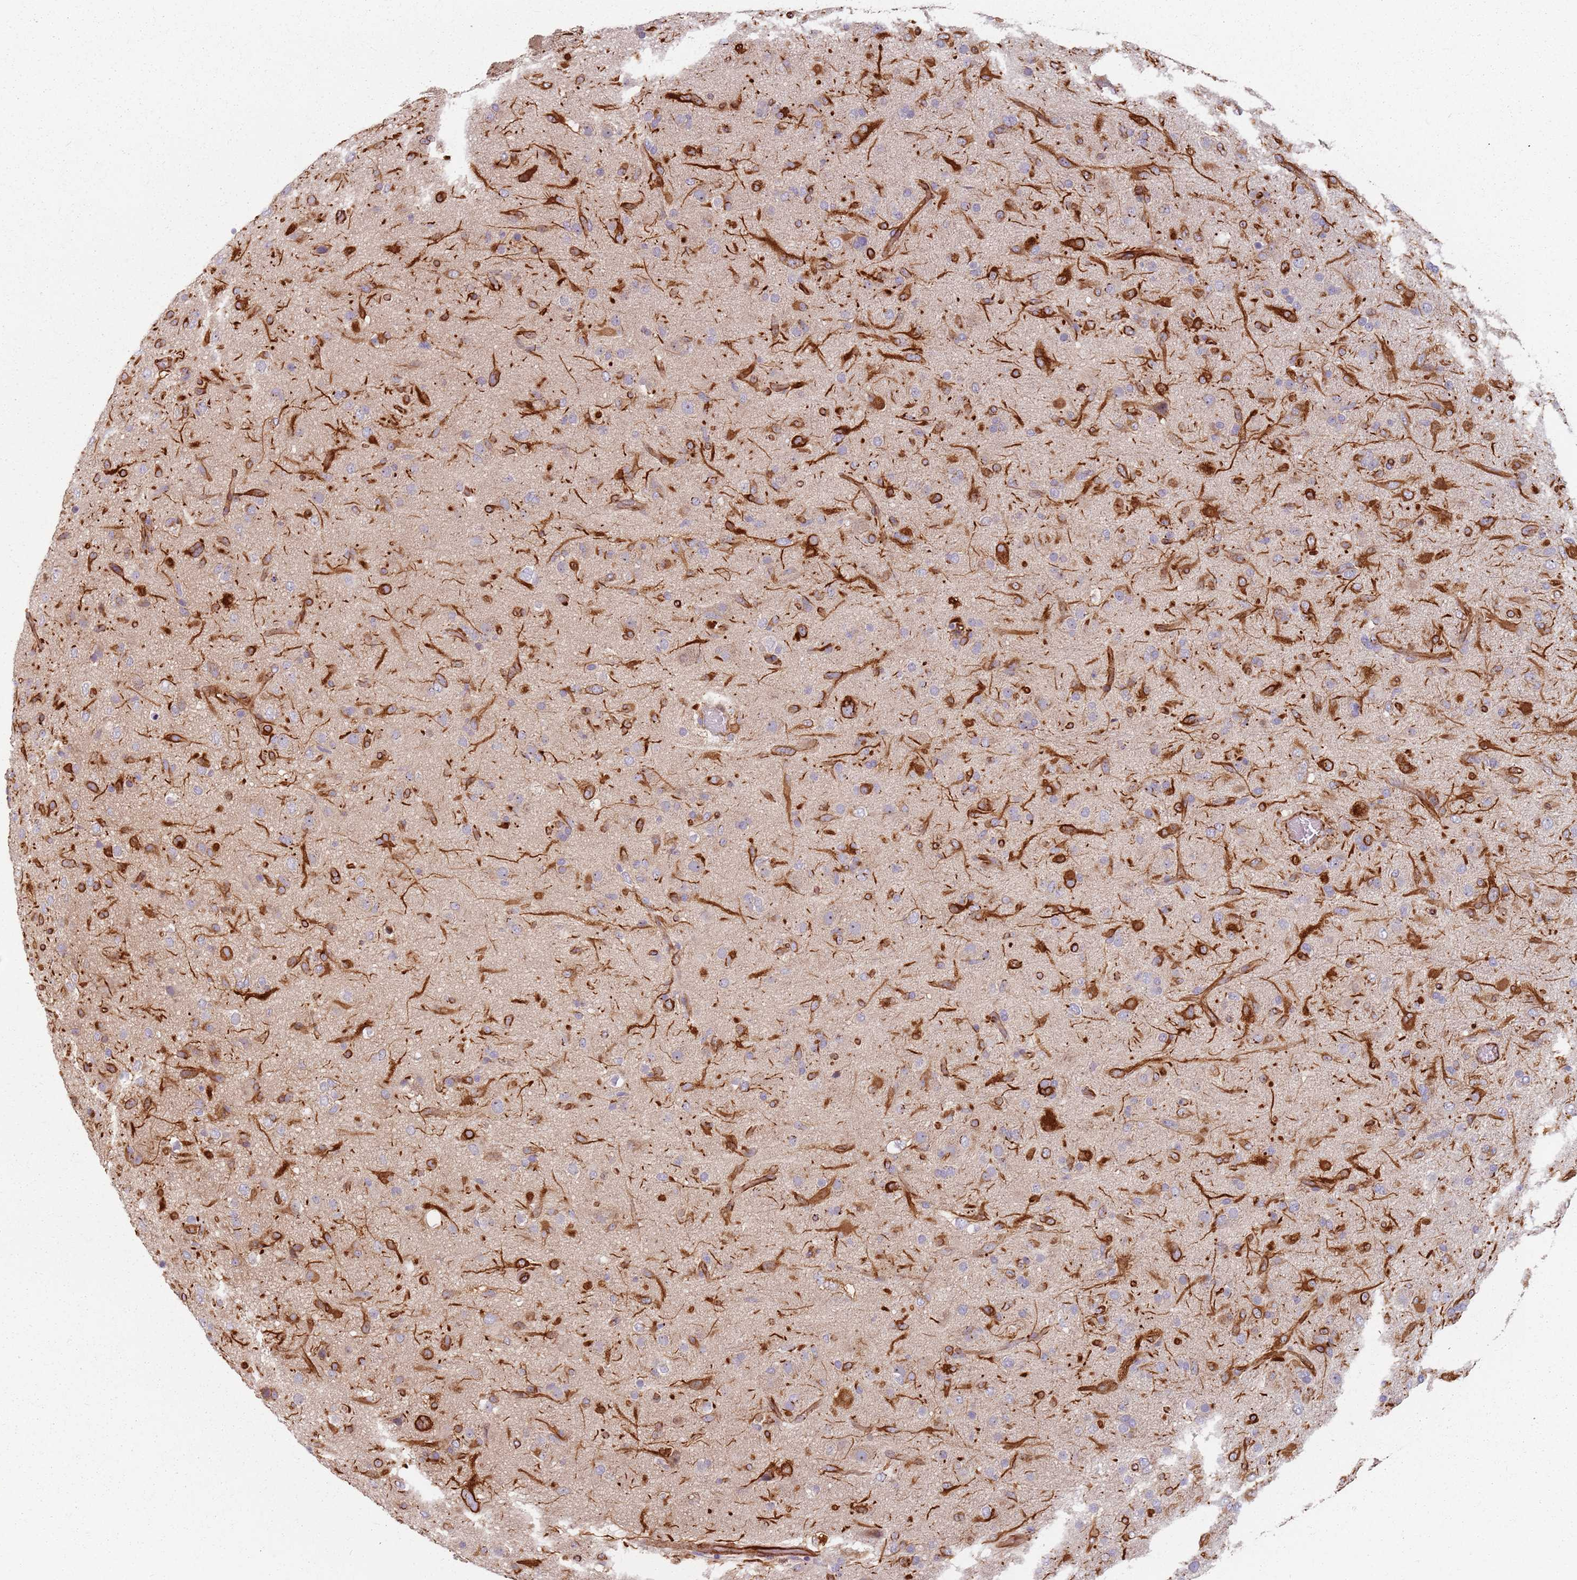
{"staining": {"intensity": "strong", "quantity": ">75%", "location": "cytoplasmic/membranous"}, "tissue": "glioma", "cell_type": "Tumor cells", "image_type": "cancer", "snomed": [{"axis": "morphology", "description": "Glioma, malignant, Low grade"}, {"axis": "topography", "description": "Brain"}], "caption": "Human malignant glioma (low-grade) stained with a protein marker shows strong staining in tumor cells.", "gene": "GAS2L3", "patient": {"sex": "male", "age": 65}}